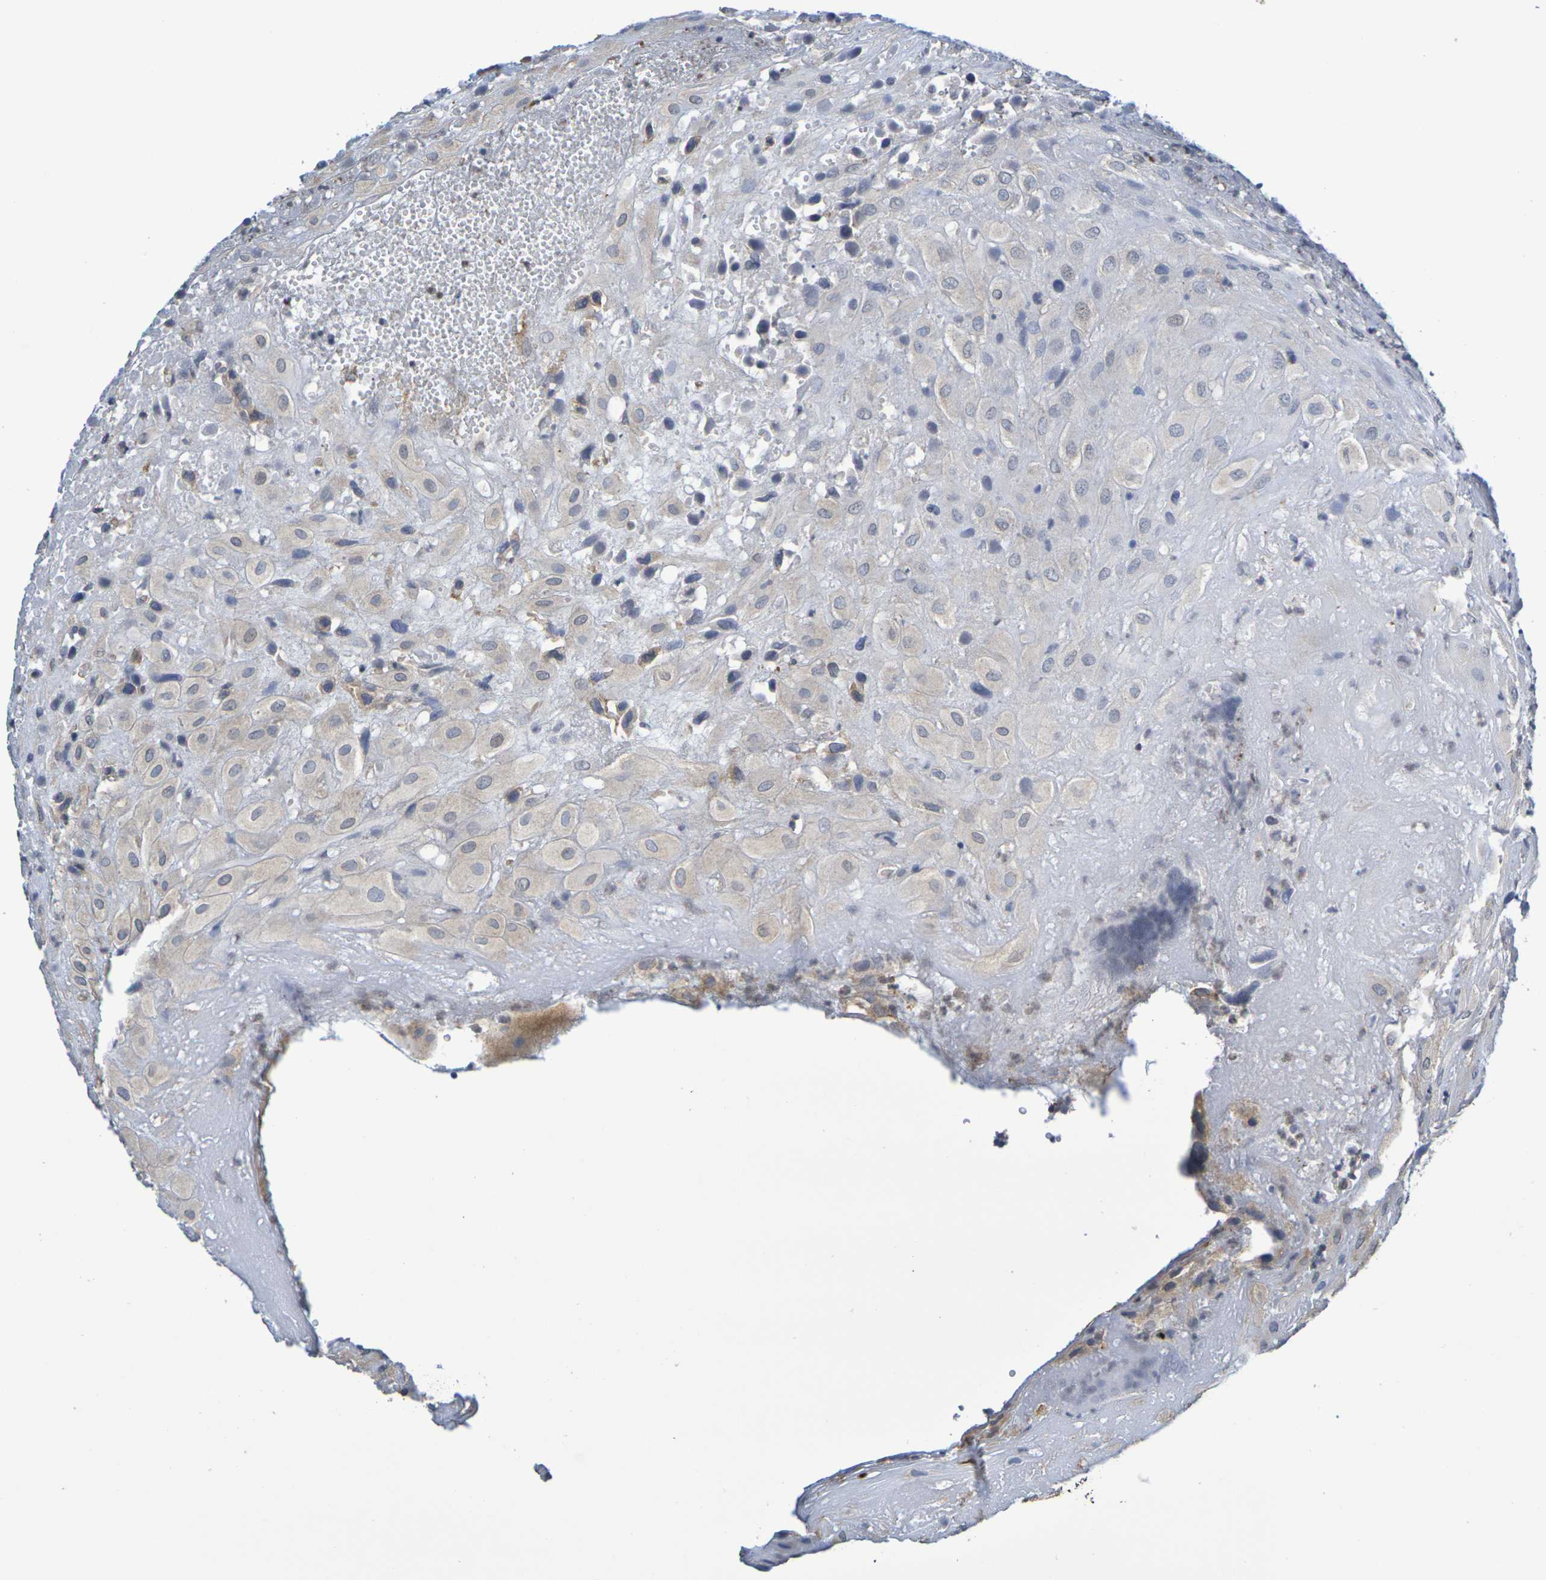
{"staining": {"intensity": "weak", "quantity": ">75%", "location": "cytoplasmic/membranous"}, "tissue": "placenta", "cell_type": "Decidual cells", "image_type": "normal", "snomed": [{"axis": "morphology", "description": "Normal tissue, NOS"}, {"axis": "topography", "description": "Placenta"}], "caption": "A high-resolution histopathology image shows immunohistochemistry staining of normal placenta, which reveals weak cytoplasmic/membranous positivity in about >75% of decidual cells. (DAB IHC, brown staining for protein, blue staining for nuclei).", "gene": "CHRNB1", "patient": {"sex": "female", "age": 18}}